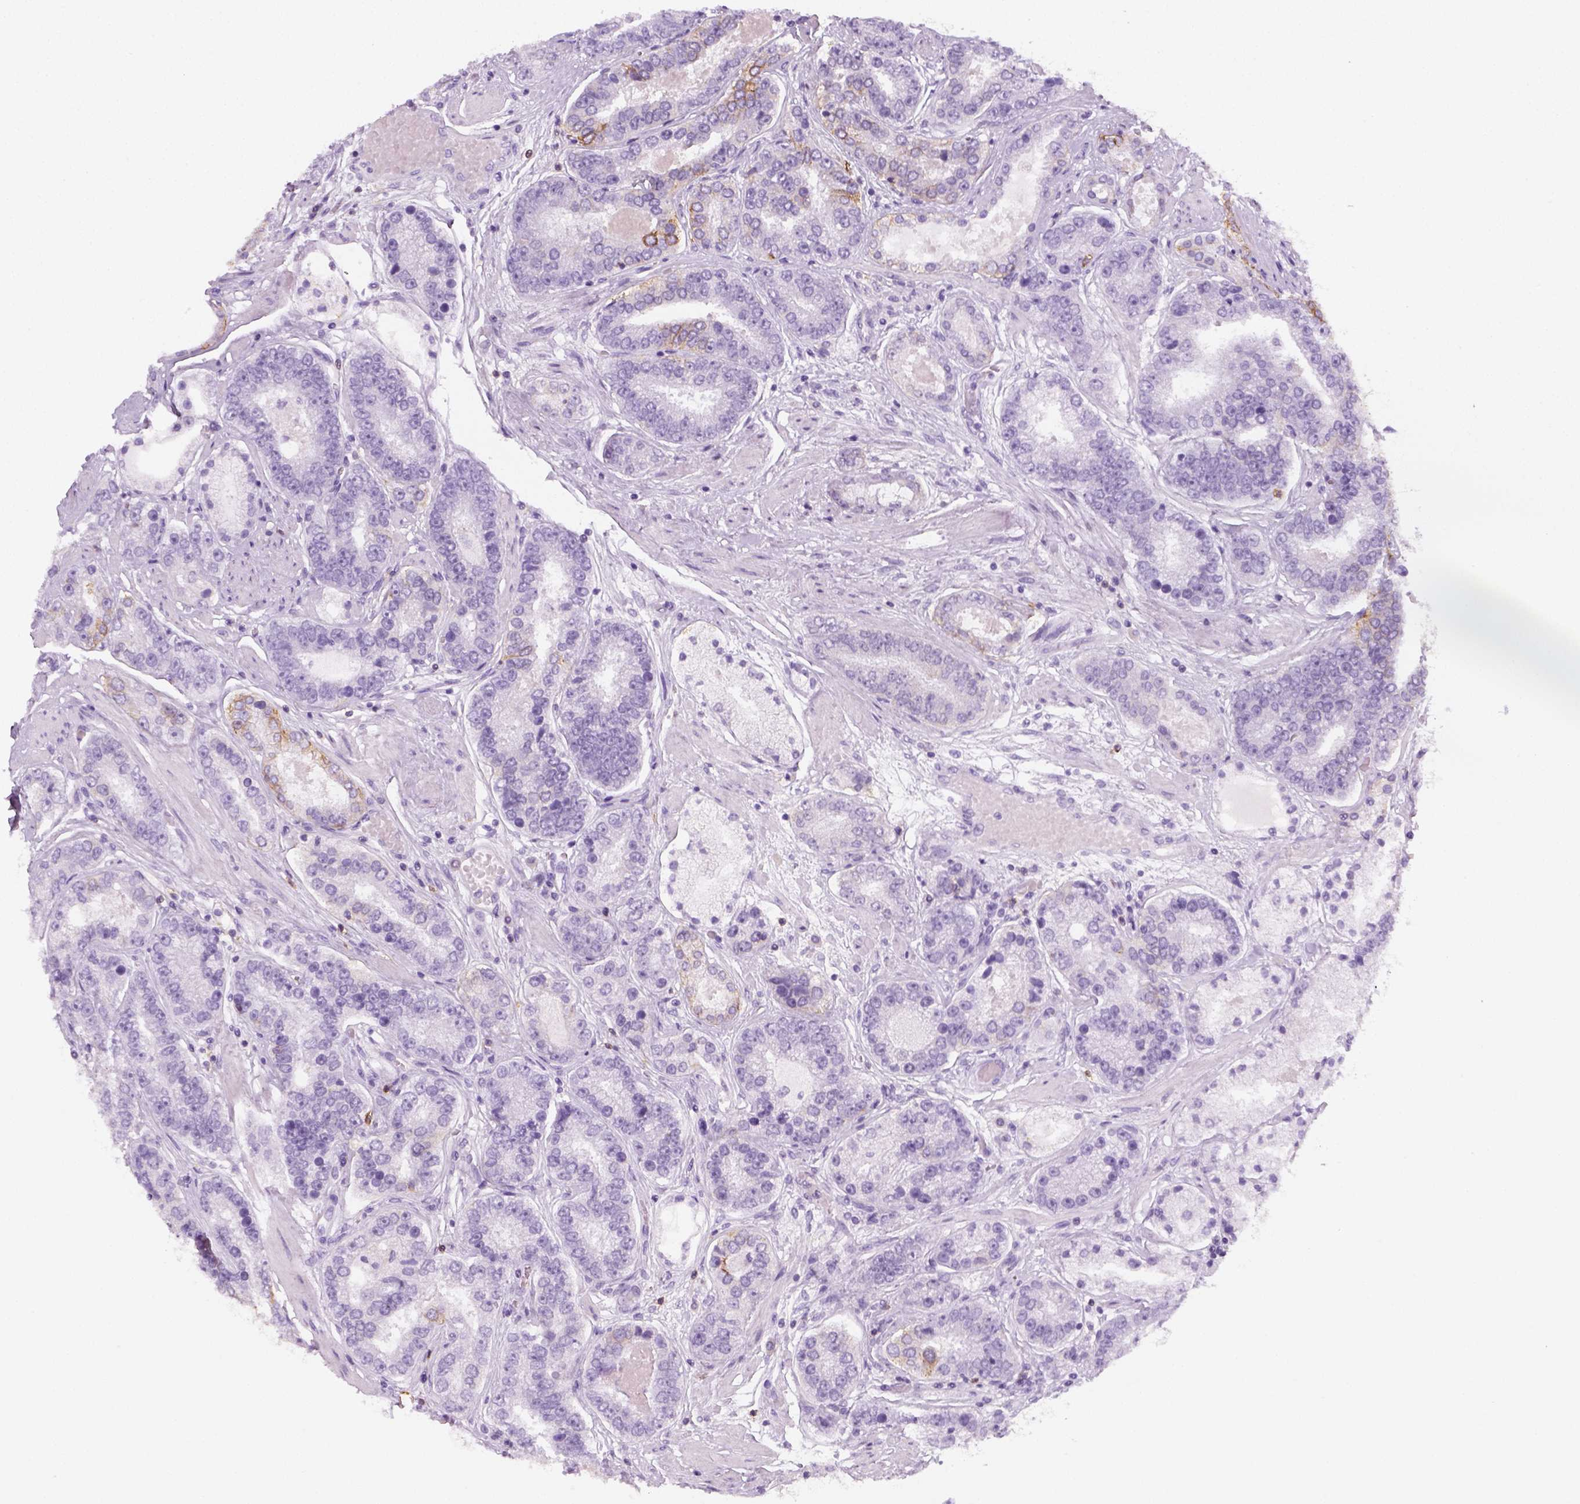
{"staining": {"intensity": "negative", "quantity": "none", "location": "none"}, "tissue": "prostate cancer", "cell_type": "Tumor cells", "image_type": "cancer", "snomed": [{"axis": "morphology", "description": "Adenocarcinoma, High grade"}, {"axis": "topography", "description": "Prostate"}], "caption": "Immunohistochemical staining of prostate high-grade adenocarcinoma reveals no significant expression in tumor cells.", "gene": "AQP3", "patient": {"sex": "male", "age": 63}}